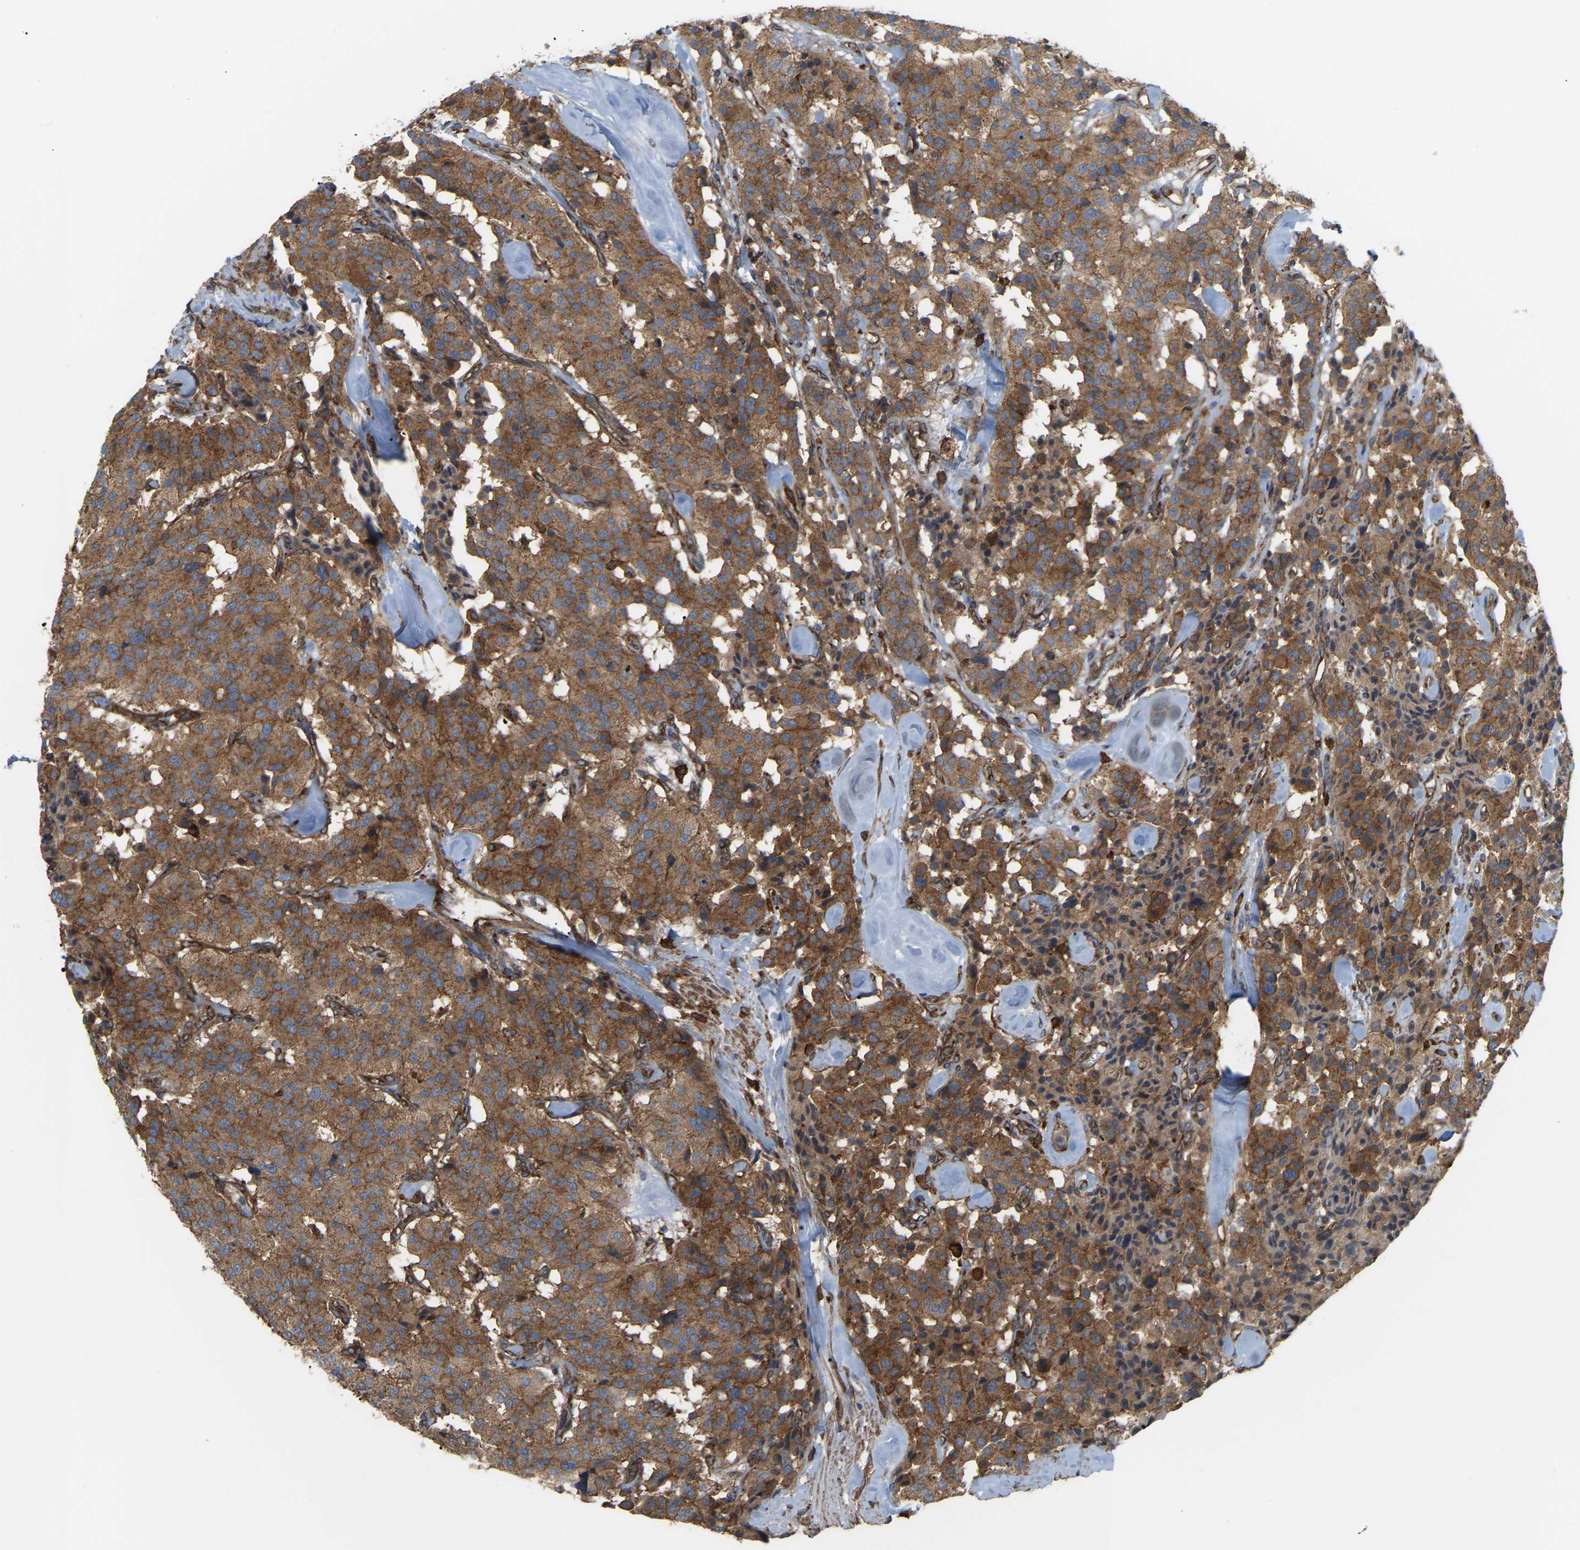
{"staining": {"intensity": "strong", "quantity": ">75%", "location": "cytoplasmic/membranous"}, "tissue": "carcinoid", "cell_type": "Tumor cells", "image_type": "cancer", "snomed": [{"axis": "morphology", "description": "Carcinoid, malignant, NOS"}, {"axis": "topography", "description": "Lung"}], "caption": "Immunohistochemistry (IHC) (DAB (3,3'-diaminobenzidine)) staining of human carcinoid shows strong cytoplasmic/membranous protein staining in about >75% of tumor cells. (brown staining indicates protein expression, while blue staining denotes nuclei).", "gene": "PICALM", "patient": {"sex": "male", "age": 30}}